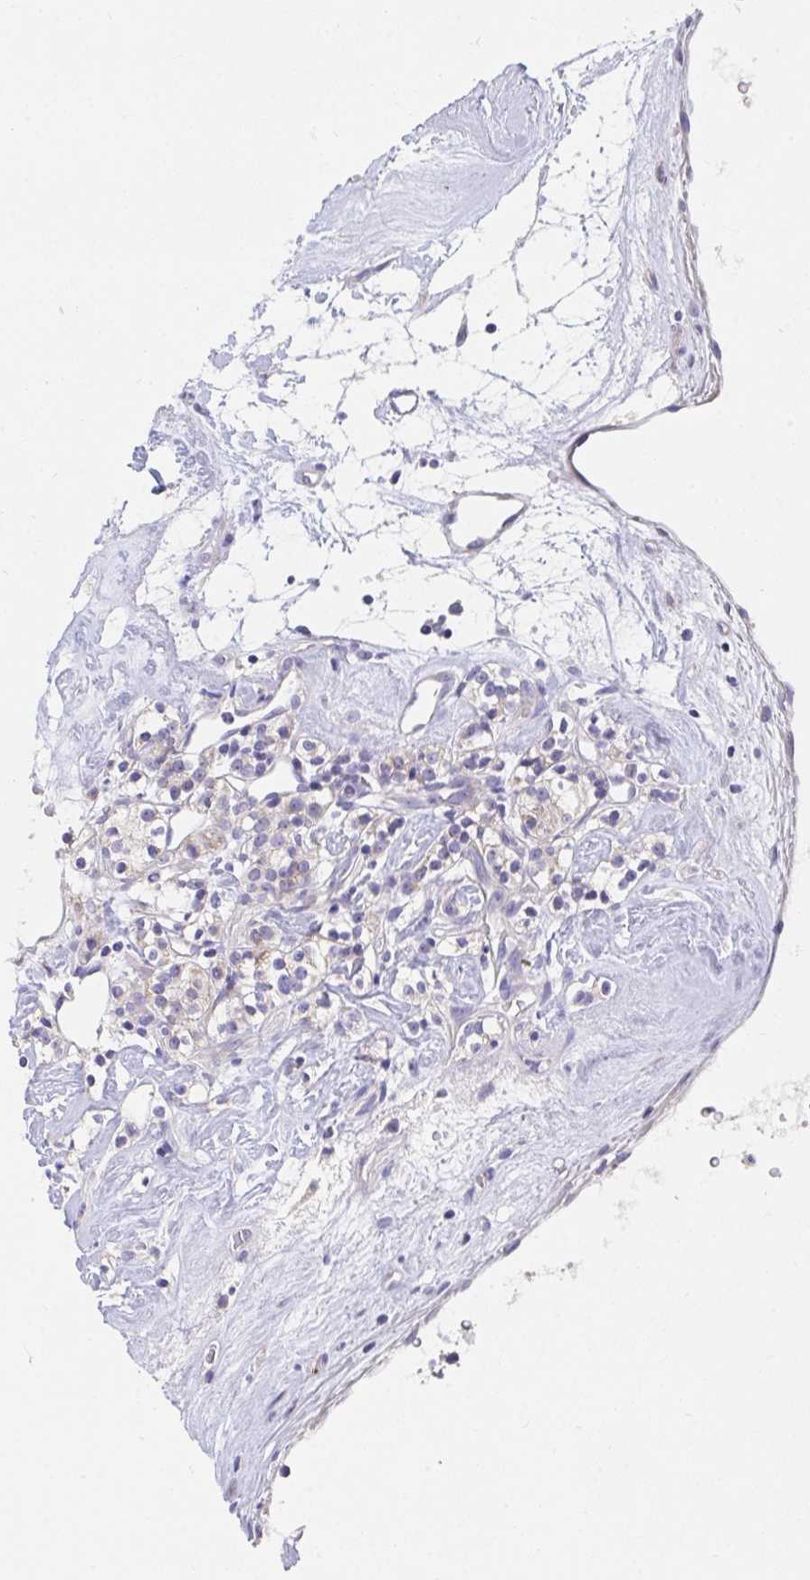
{"staining": {"intensity": "weak", "quantity": ">75%", "location": "cytoplasmic/membranous"}, "tissue": "renal cancer", "cell_type": "Tumor cells", "image_type": "cancer", "snomed": [{"axis": "morphology", "description": "Adenocarcinoma, NOS"}, {"axis": "topography", "description": "Kidney"}], "caption": "Adenocarcinoma (renal) stained with a protein marker demonstrates weak staining in tumor cells.", "gene": "ZNF561", "patient": {"sex": "male", "age": 77}}